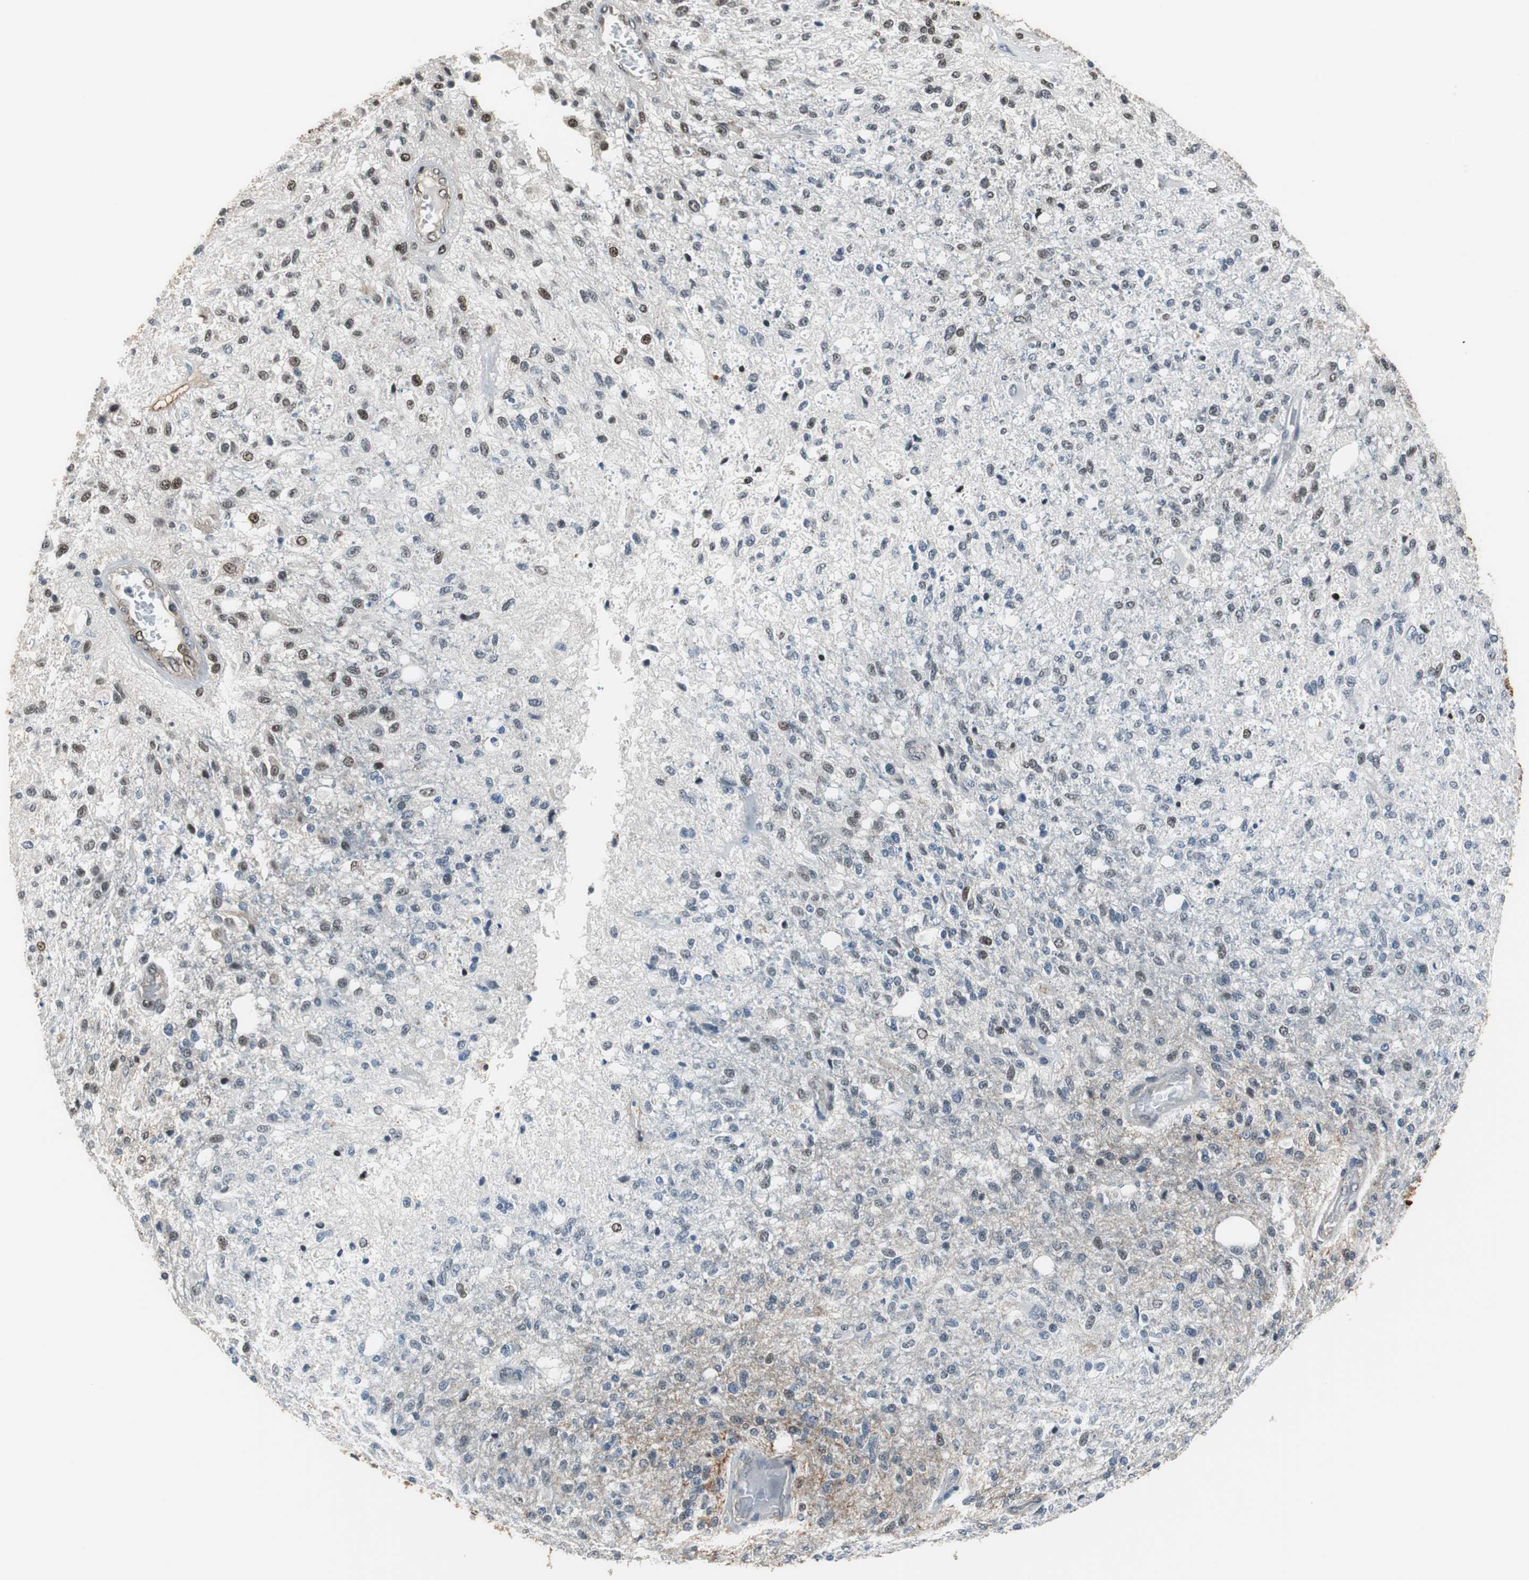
{"staining": {"intensity": "weak", "quantity": "25%-75%", "location": "nuclear"}, "tissue": "glioma", "cell_type": "Tumor cells", "image_type": "cancer", "snomed": [{"axis": "morphology", "description": "Normal tissue, NOS"}, {"axis": "morphology", "description": "Glioma, malignant, High grade"}, {"axis": "topography", "description": "Cerebral cortex"}], "caption": "Human high-grade glioma (malignant) stained with a protein marker demonstrates weak staining in tumor cells.", "gene": "MAFB", "patient": {"sex": "male", "age": 77}}